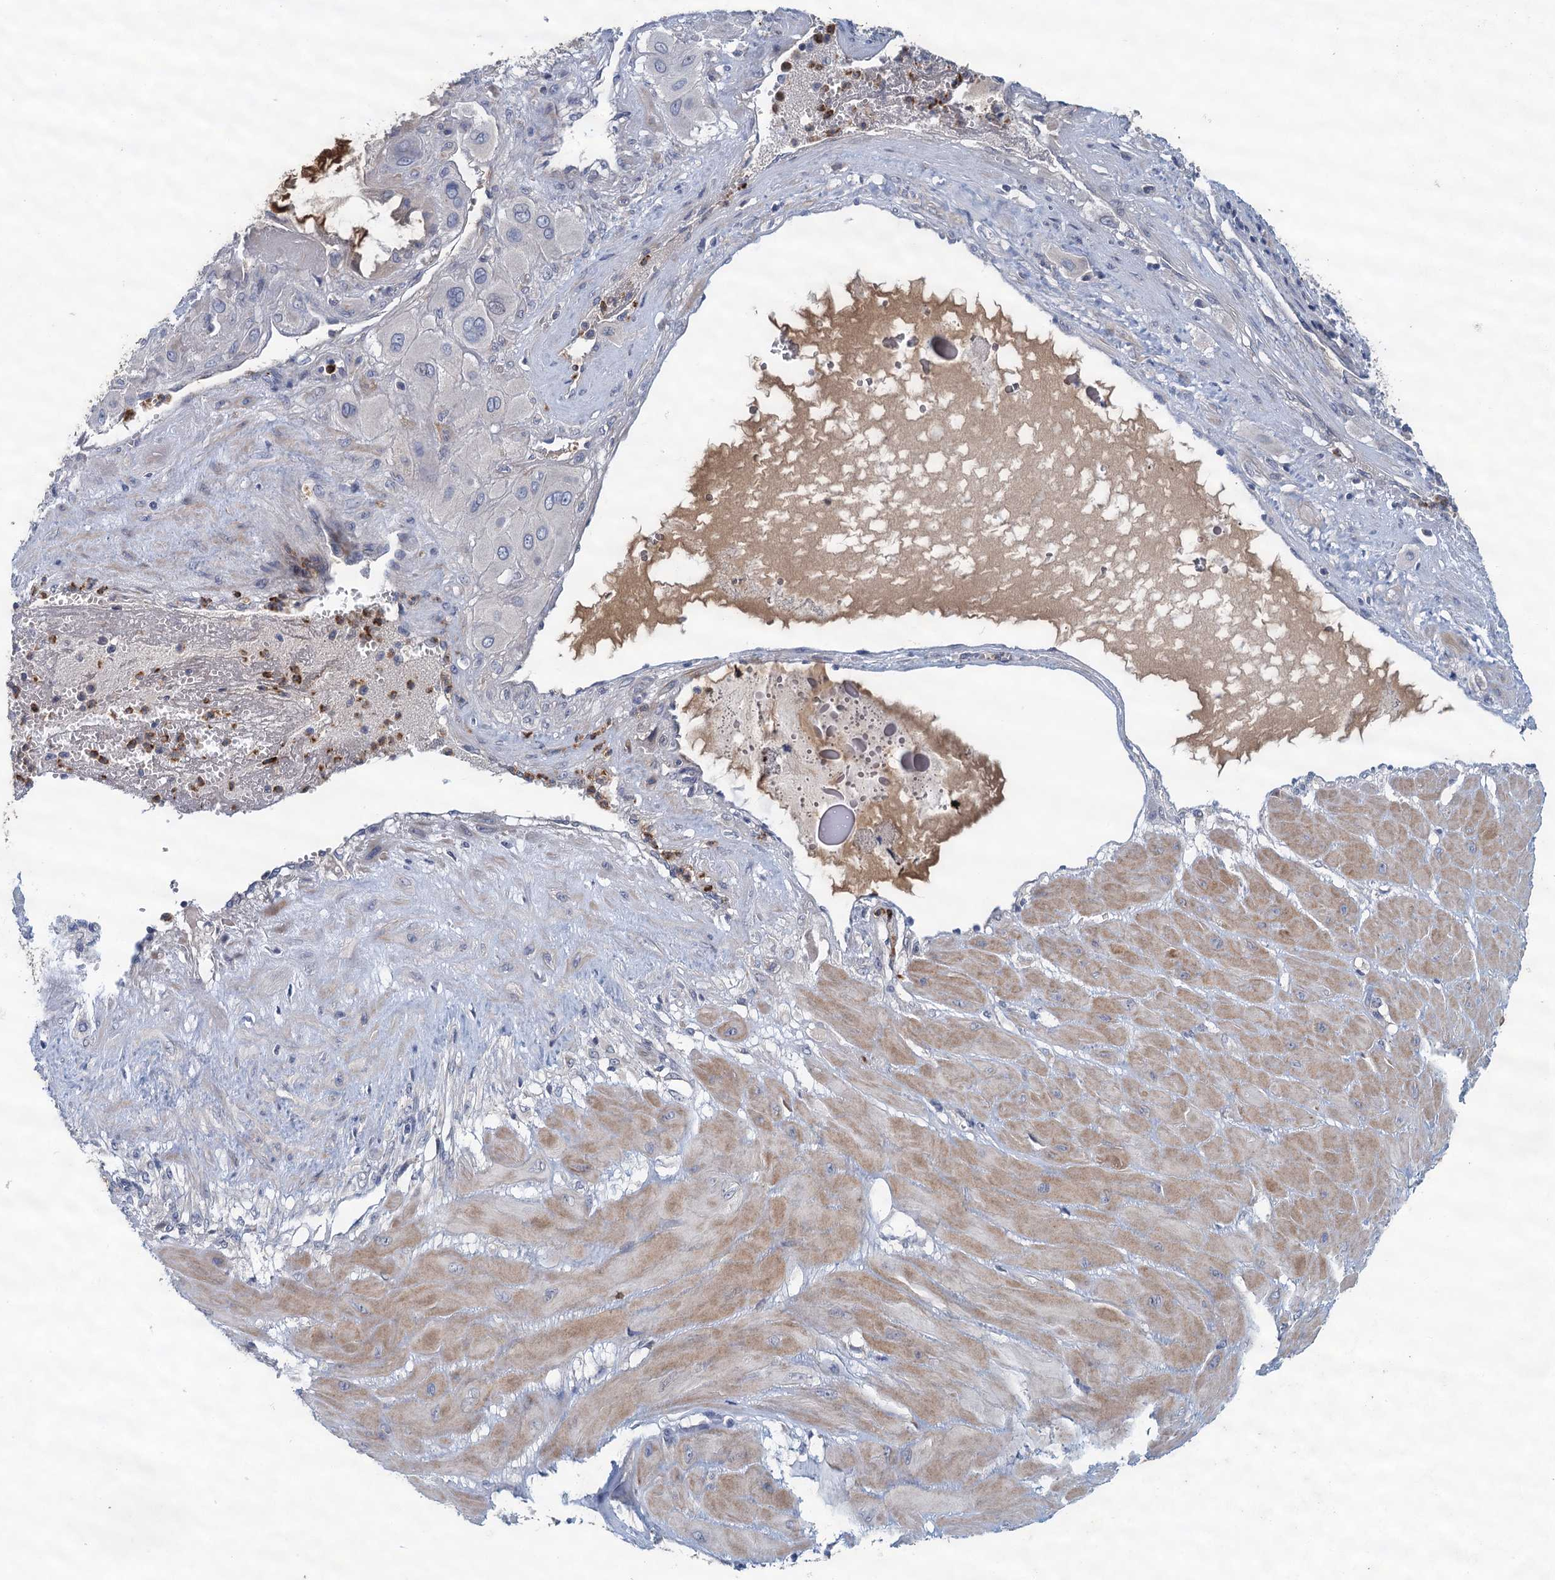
{"staining": {"intensity": "negative", "quantity": "none", "location": "none"}, "tissue": "cervical cancer", "cell_type": "Tumor cells", "image_type": "cancer", "snomed": [{"axis": "morphology", "description": "Squamous cell carcinoma, NOS"}, {"axis": "topography", "description": "Cervix"}], "caption": "Immunohistochemistry of human squamous cell carcinoma (cervical) exhibits no expression in tumor cells.", "gene": "TPCN1", "patient": {"sex": "female", "age": 34}}